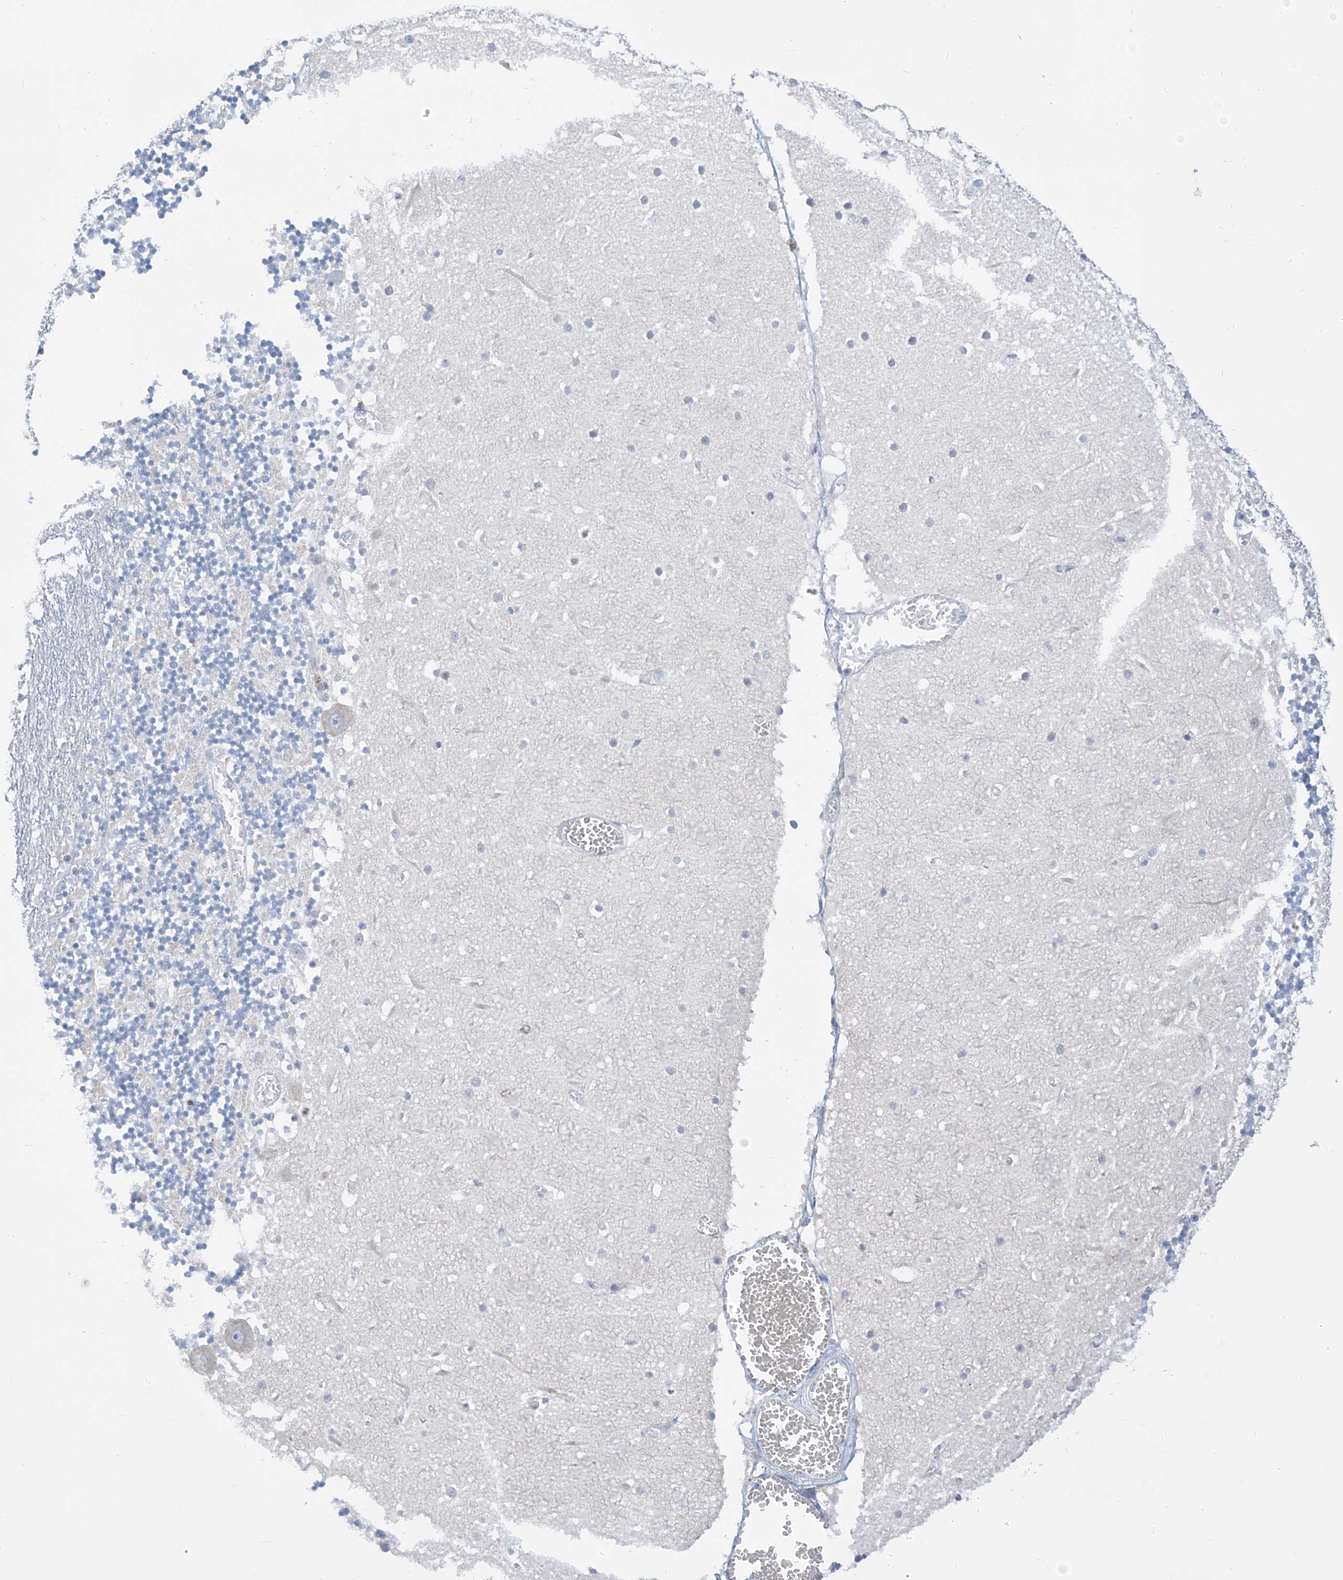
{"staining": {"intensity": "negative", "quantity": "none", "location": "none"}, "tissue": "cerebellum", "cell_type": "Cells in granular layer", "image_type": "normal", "snomed": [{"axis": "morphology", "description": "Normal tissue, NOS"}, {"axis": "topography", "description": "Cerebellum"}], "caption": "A high-resolution micrograph shows immunohistochemistry (IHC) staining of unremarkable cerebellum, which shows no significant staining in cells in granular layer.", "gene": "FABP2", "patient": {"sex": "female", "age": 28}}